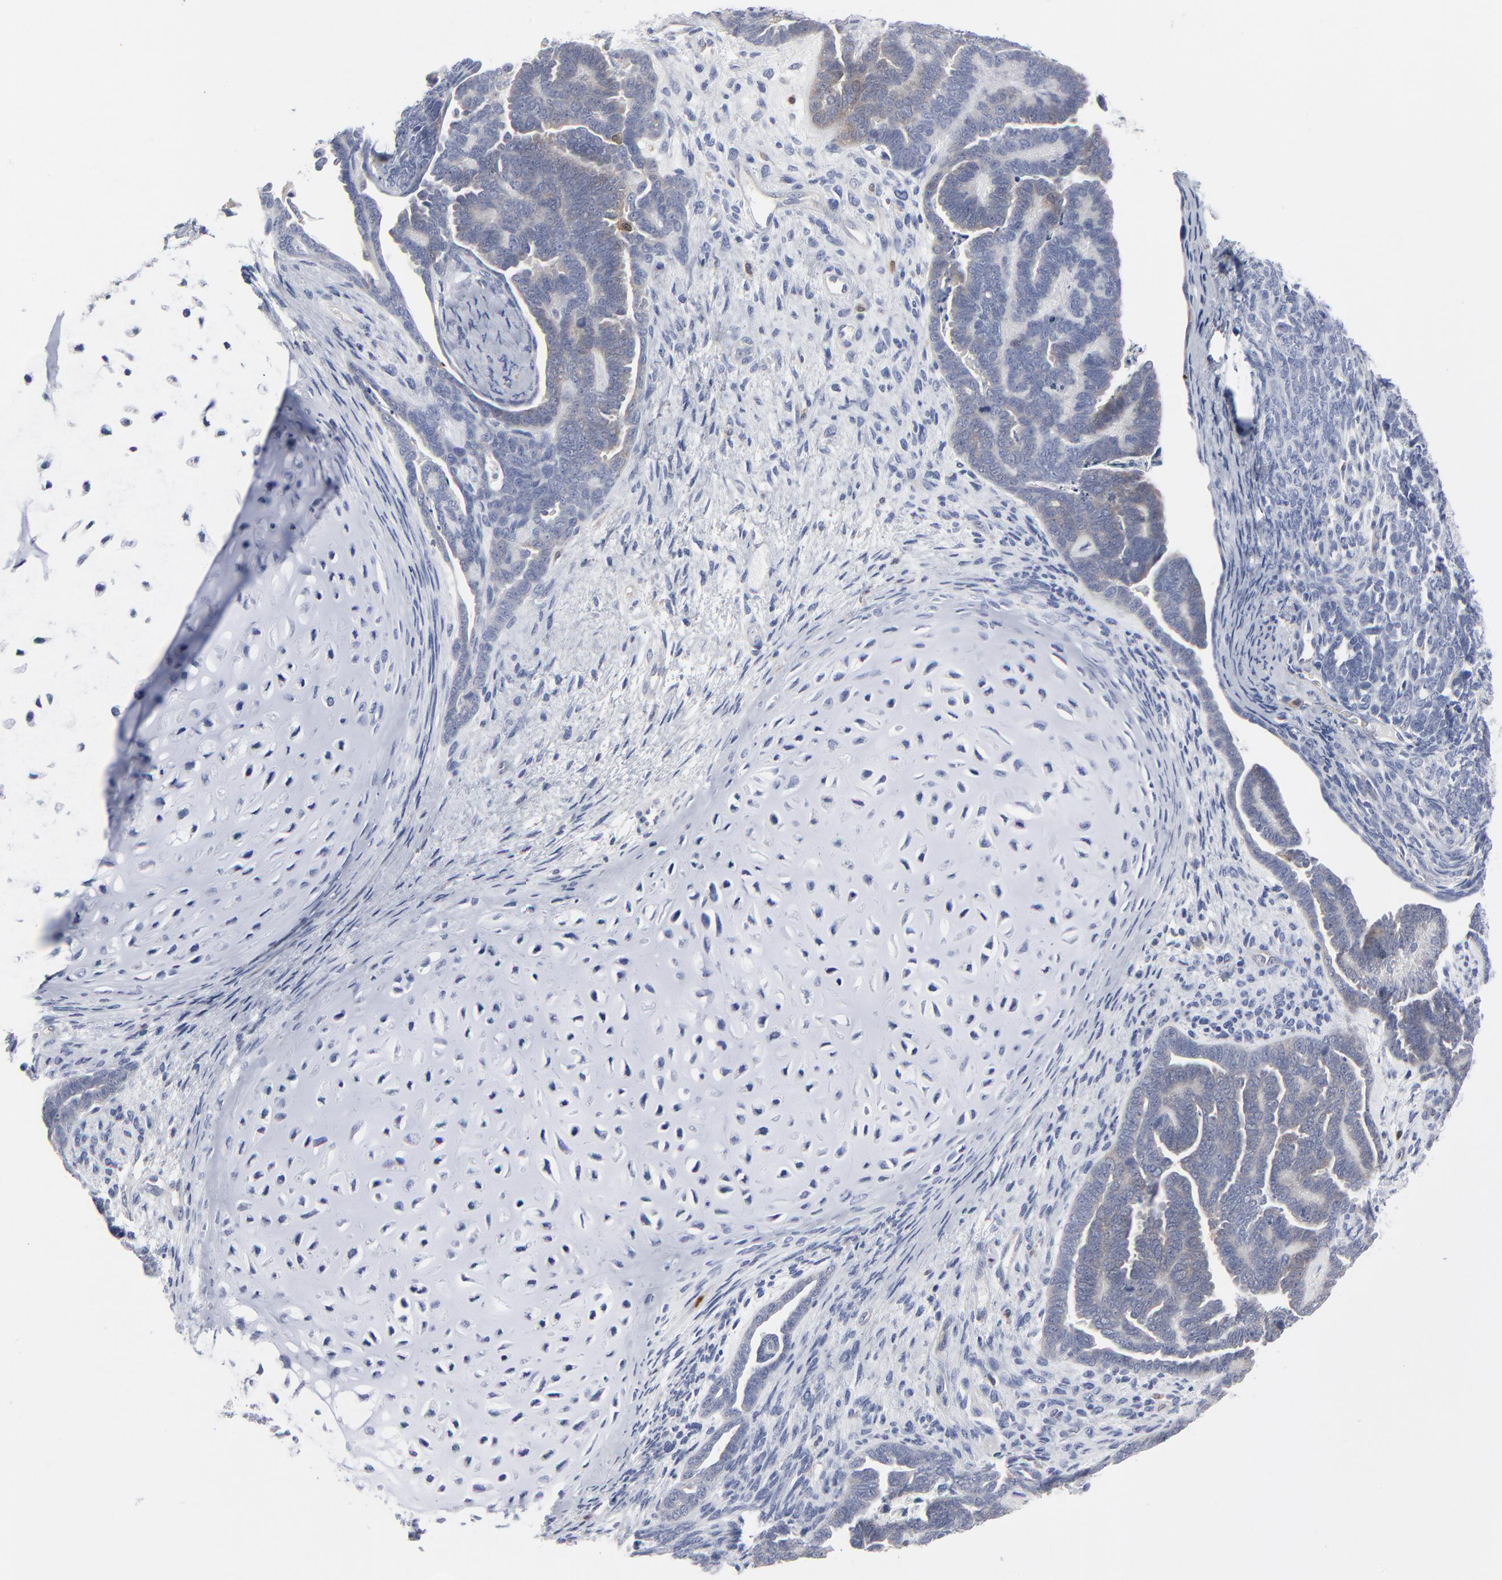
{"staining": {"intensity": "weak", "quantity": "<25%", "location": "cytoplasmic/membranous"}, "tissue": "endometrial cancer", "cell_type": "Tumor cells", "image_type": "cancer", "snomed": [{"axis": "morphology", "description": "Neoplasm, malignant, NOS"}, {"axis": "topography", "description": "Endometrium"}], "caption": "DAB immunohistochemical staining of human endometrial cancer (malignant neoplasm) shows no significant staining in tumor cells. (DAB (3,3'-diaminobenzidine) IHC with hematoxylin counter stain).", "gene": "BID", "patient": {"sex": "female", "age": 74}}